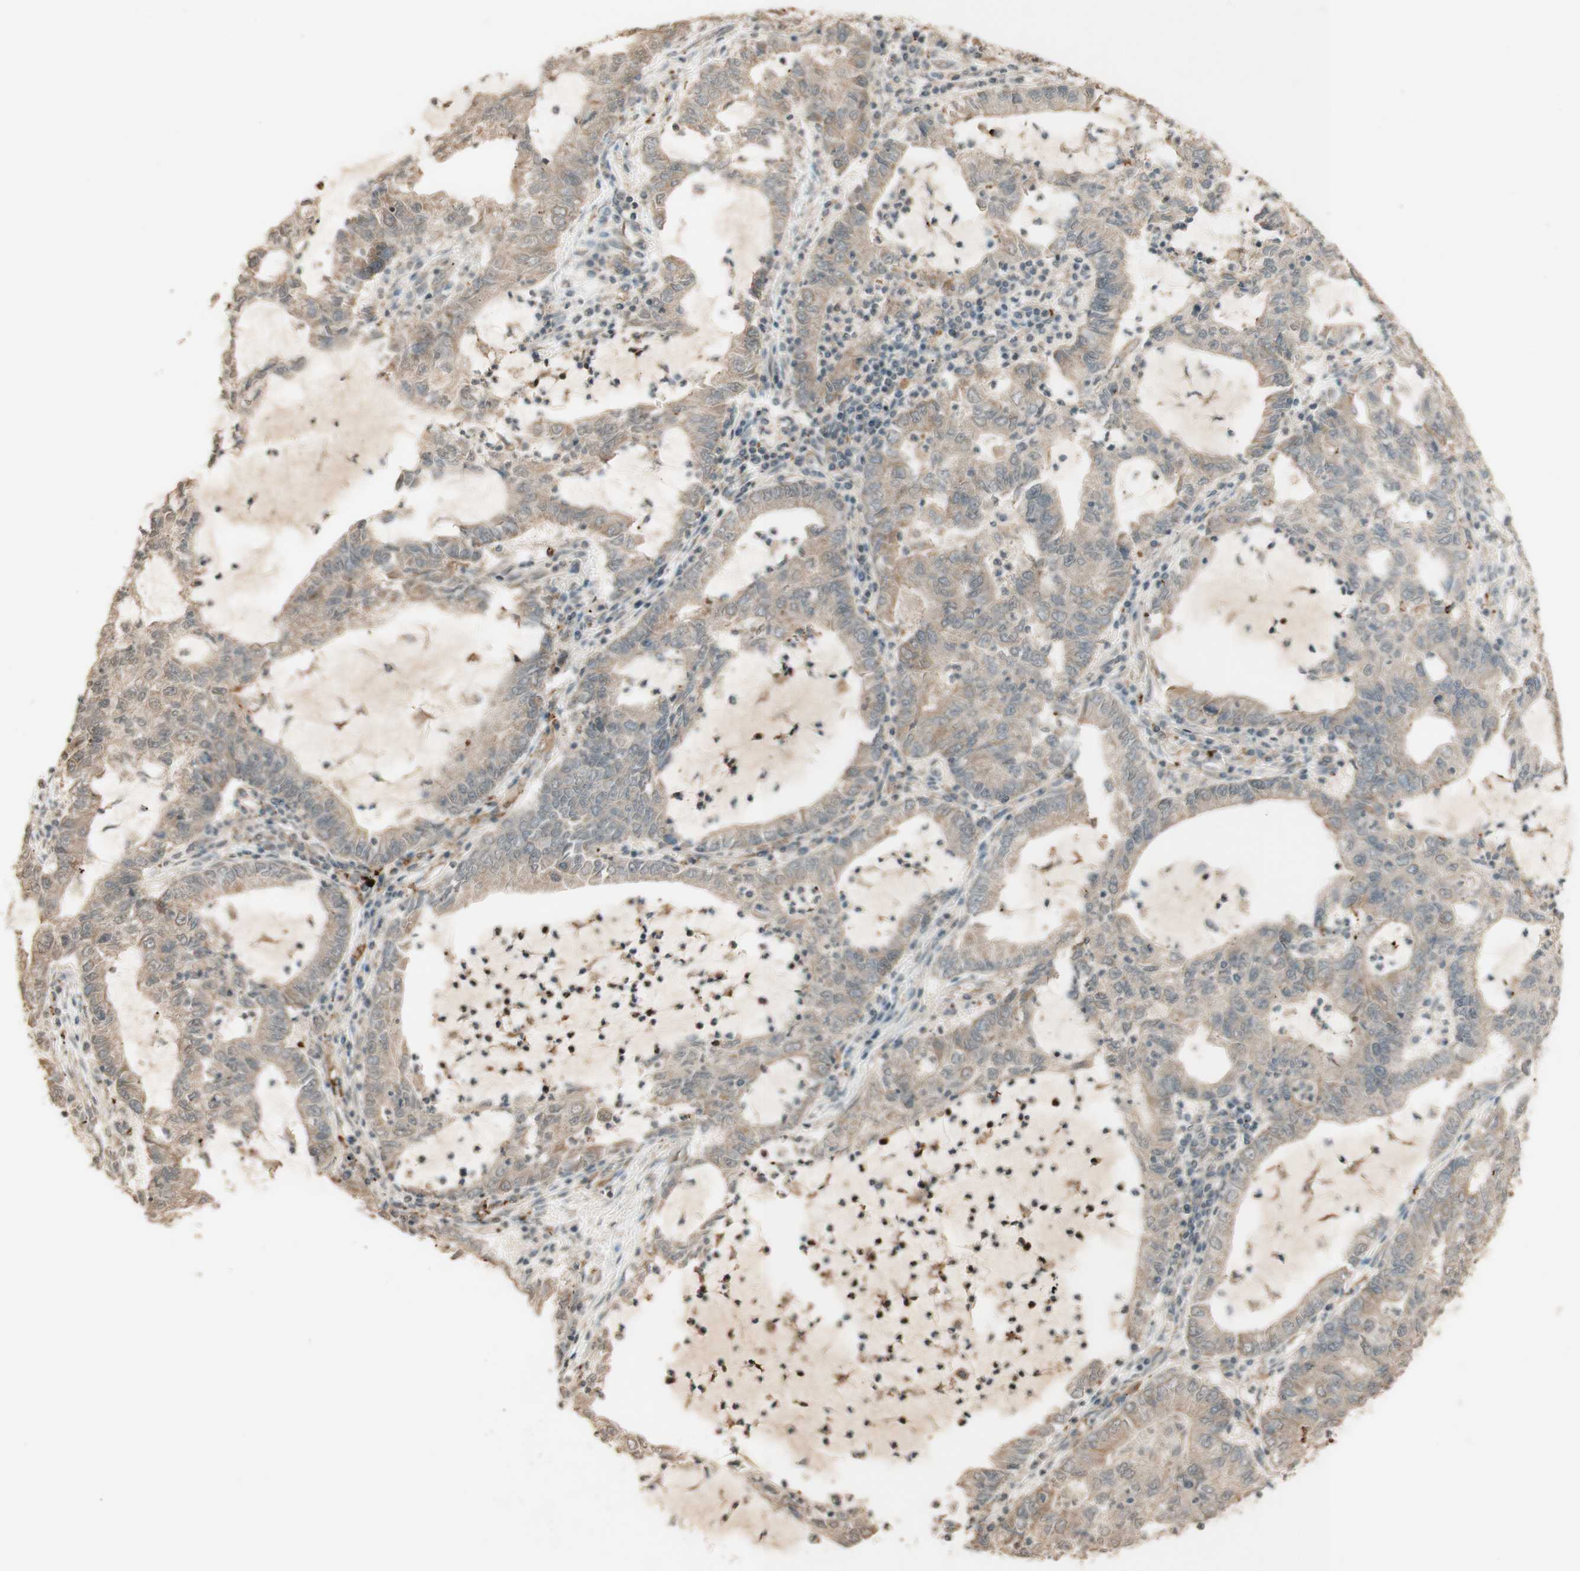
{"staining": {"intensity": "weak", "quantity": ">75%", "location": "cytoplasmic/membranous"}, "tissue": "lung cancer", "cell_type": "Tumor cells", "image_type": "cancer", "snomed": [{"axis": "morphology", "description": "Adenocarcinoma, NOS"}, {"axis": "topography", "description": "Lung"}], "caption": "The micrograph shows immunohistochemical staining of lung adenocarcinoma. There is weak cytoplasmic/membranous staining is identified in about >75% of tumor cells. The protein is shown in brown color, while the nuclei are stained blue.", "gene": "CLCN2", "patient": {"sex": "female", "age": 51}}